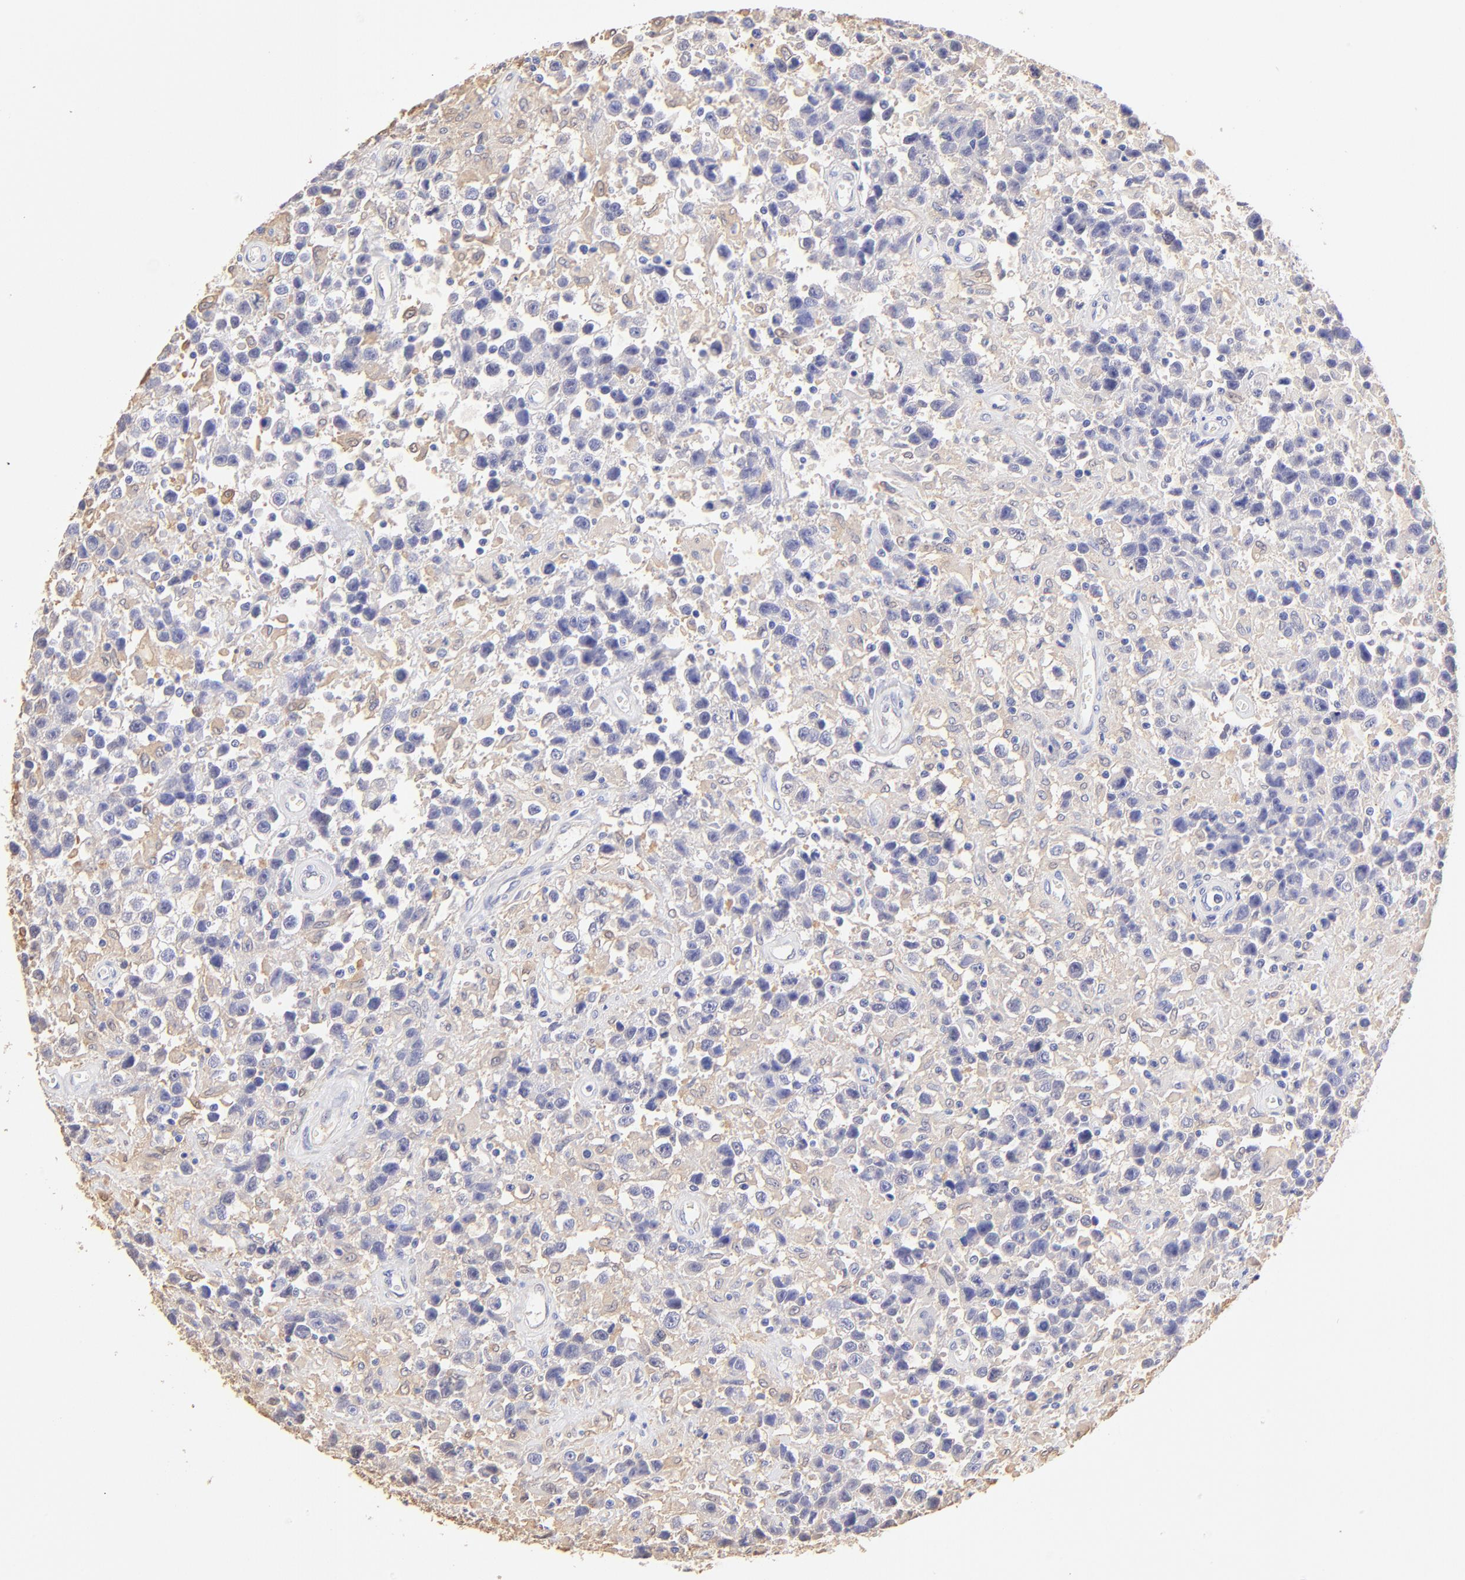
{"staining": {"intensity": "negative", "quantity": "none", "location": "none"}, "tissue": "testis cancer", "cell_type": "Tumor cells", "image_type": "cancer", "snomed": [{"axis": "morphology", "description": "Seminoma, NOS"}, {"axis": "topography", "description": "Testis"}], "caption": "Immunohistochemistry (IHC) photomicrograph of seminoma (testis) stained for a protein (brown), which shows no staining in tumor cells.", "gene": "ALDH1A1", "patient": {"sex": "male", "age": 43}}